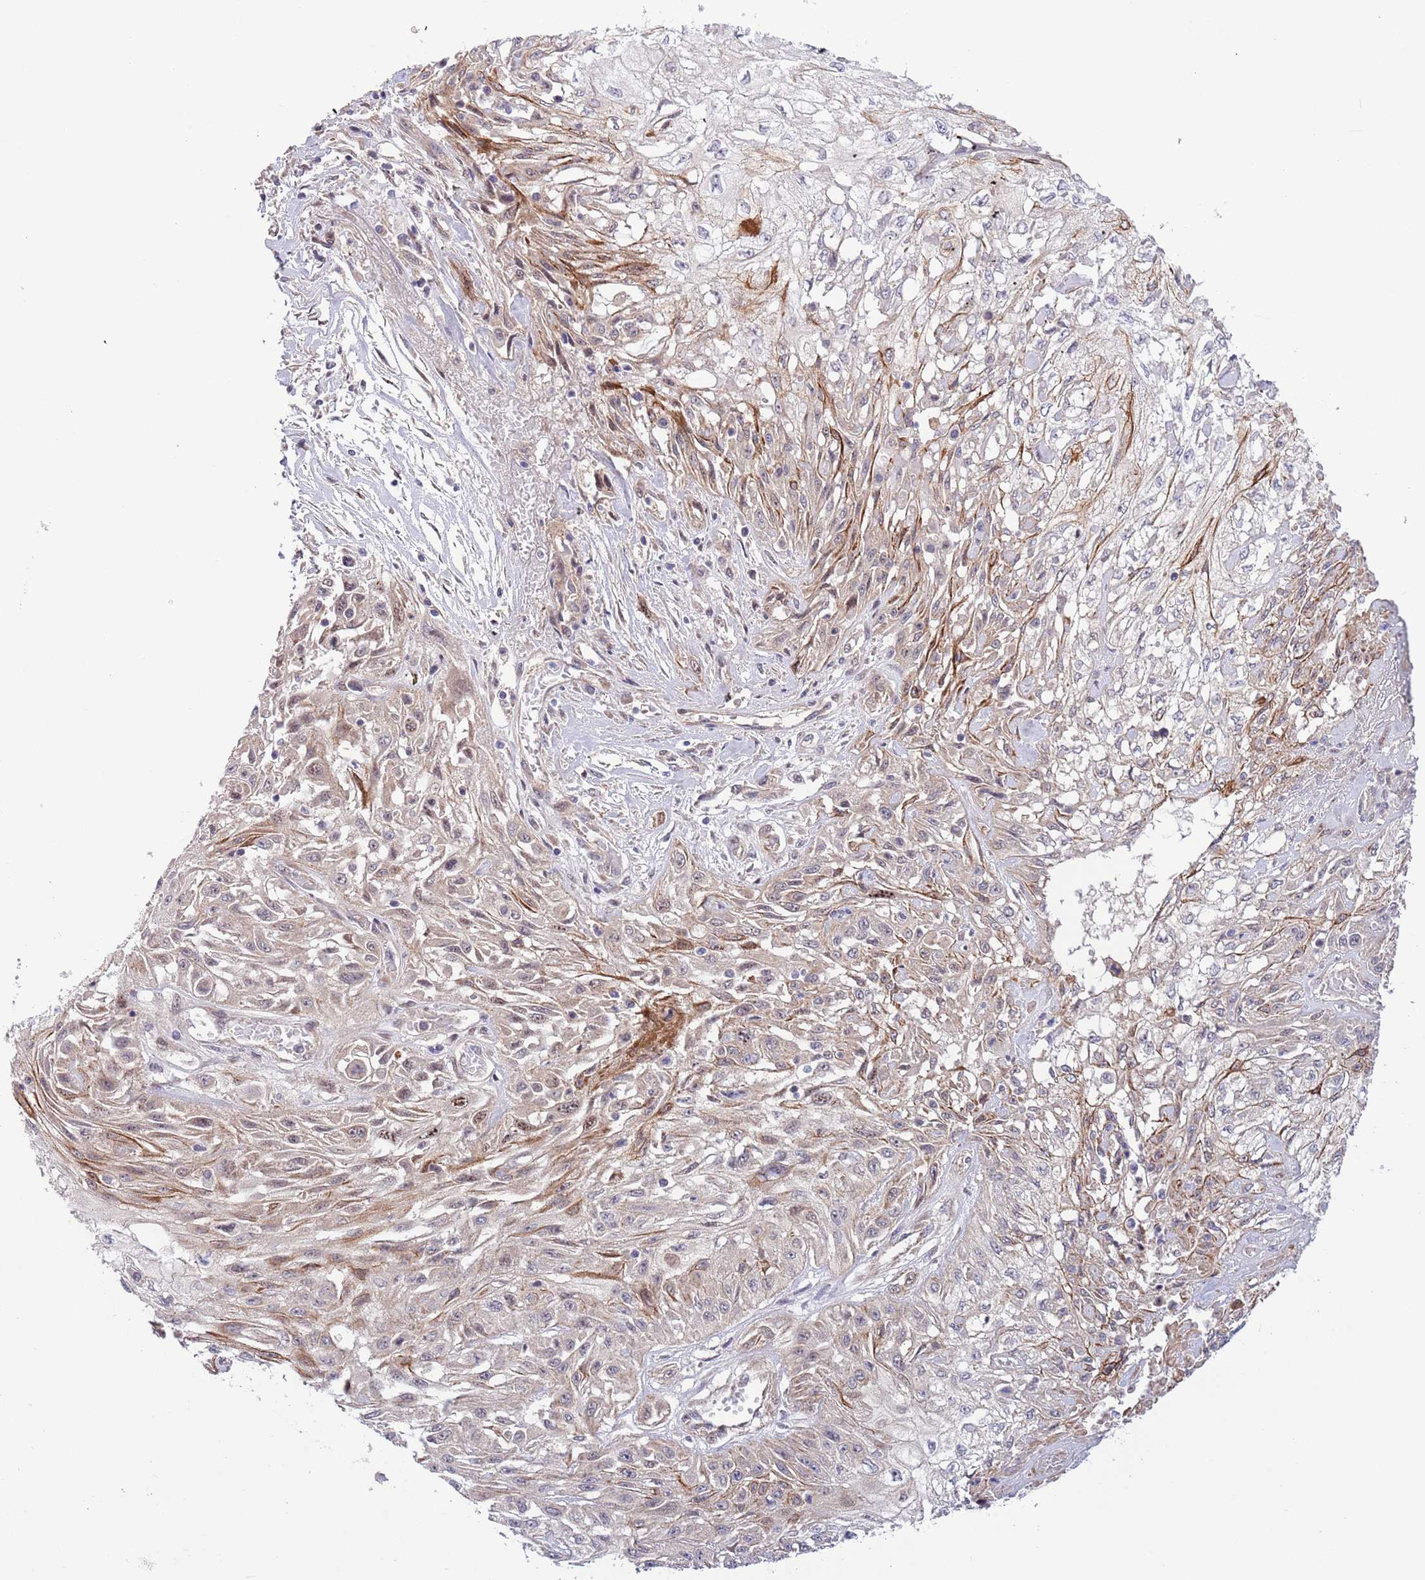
{"staining": {"intensity": "moderate", "quantity": "<25%", "location": "cytoplasmic/membranous,nuclear"}, "tissue": "skin cancer", "cell_type": "Tumor cells", "image_type": "cancer", "snomed": [{"axis": "morphology", "description": "Squamous cell carcinoma, NOS"}, {"axis": "morphology", "description": "Squamous cell carcinoma, metastatic, NOS"}, {"axis": "topography", "description": "Skin"}, {"axis": "topography", "description": "Lymph node"}], "caption": "Skin cancer stained with a protein marker shows moderate staining in tumor cells.", "gene": "PRR16", "patient": {"sex": "male", "age": 75}}